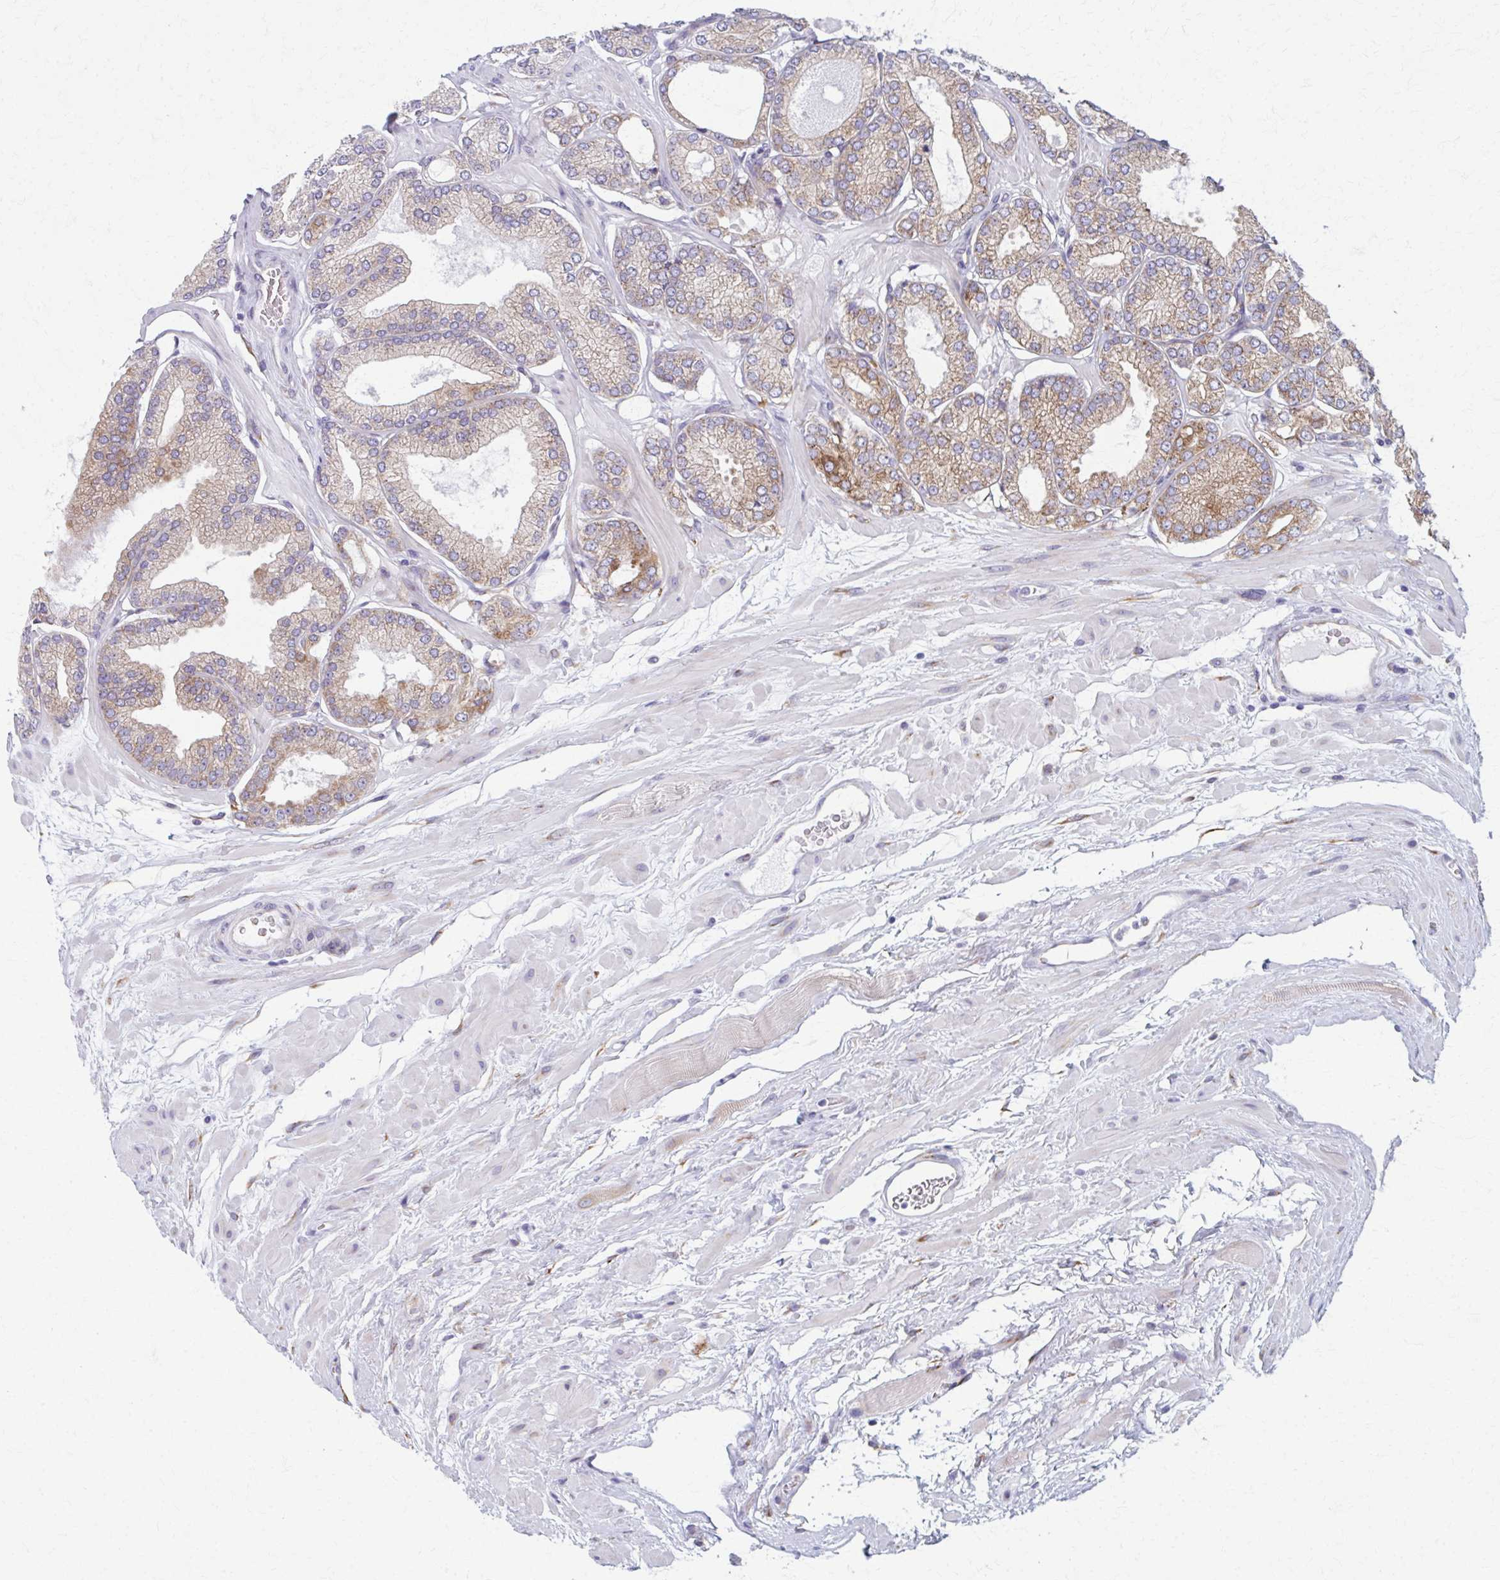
{"staining": {"intensity": "moderate", "quantity": "<25%", "location": "cytoplasmic/membranous"}, "tissue": "prostate cancer", "cell_type": "Tumor cells", "image_type": "cancer", "snomed": [{"axis": "morphology", "description": "Adenocarcinoma, High grade"}, {"axis": "topography", "description": "Prostate"}], "caption": "Immunohistochemical staining of high-grade adenocarcinoma (prostate) reveals low levels of moderate cytoplasmic/membranous protein staining in approximately <25% of tumor cells.", "gene": "SPATS2L", "patient": {"sex": "male", "age": 68}}